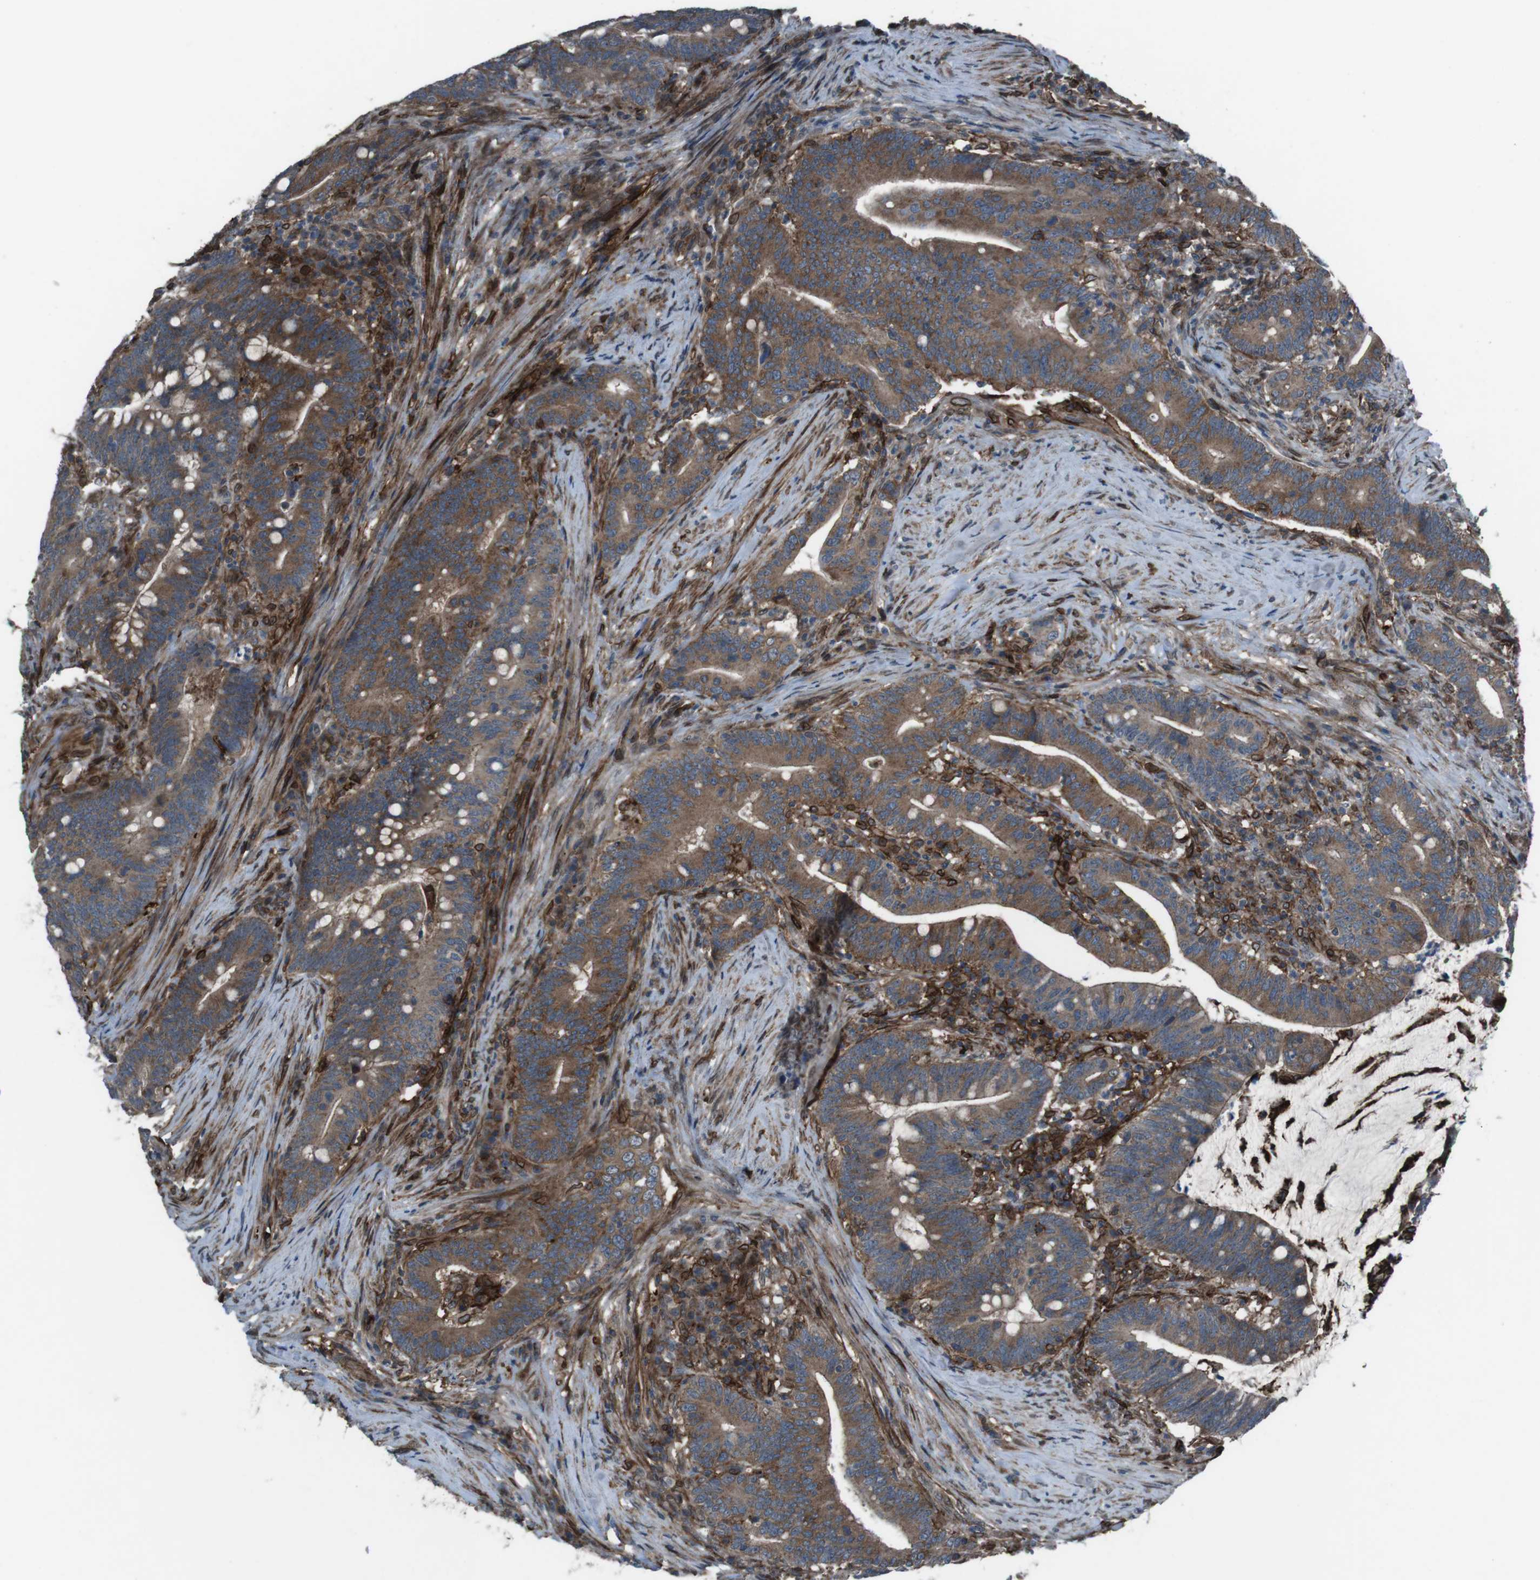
{"staining": {"intensity": "moderate", "quantity": ">75%", "location": "cytoplasmic/membranous"}, "tissue": "colorectal cancer", "cell_type": "Tumor cells", "image_type": "cancer", "snomed": [{"axis": "morphology", "description": "Normal tissue, NOS"}, {"axis": "morphology", "description": "Adenocarcinoma, NOS"}, {"axis": "topography", "description": "Colon"}], "caption": "A histopathology image of colorectal adenocarcinoma stained for a protein demonstrates moderate cytoplasmic/membranous brown staining in tumor cells.", "gene": "GDF10", "patient": {"sex": "female", "age": 66}}